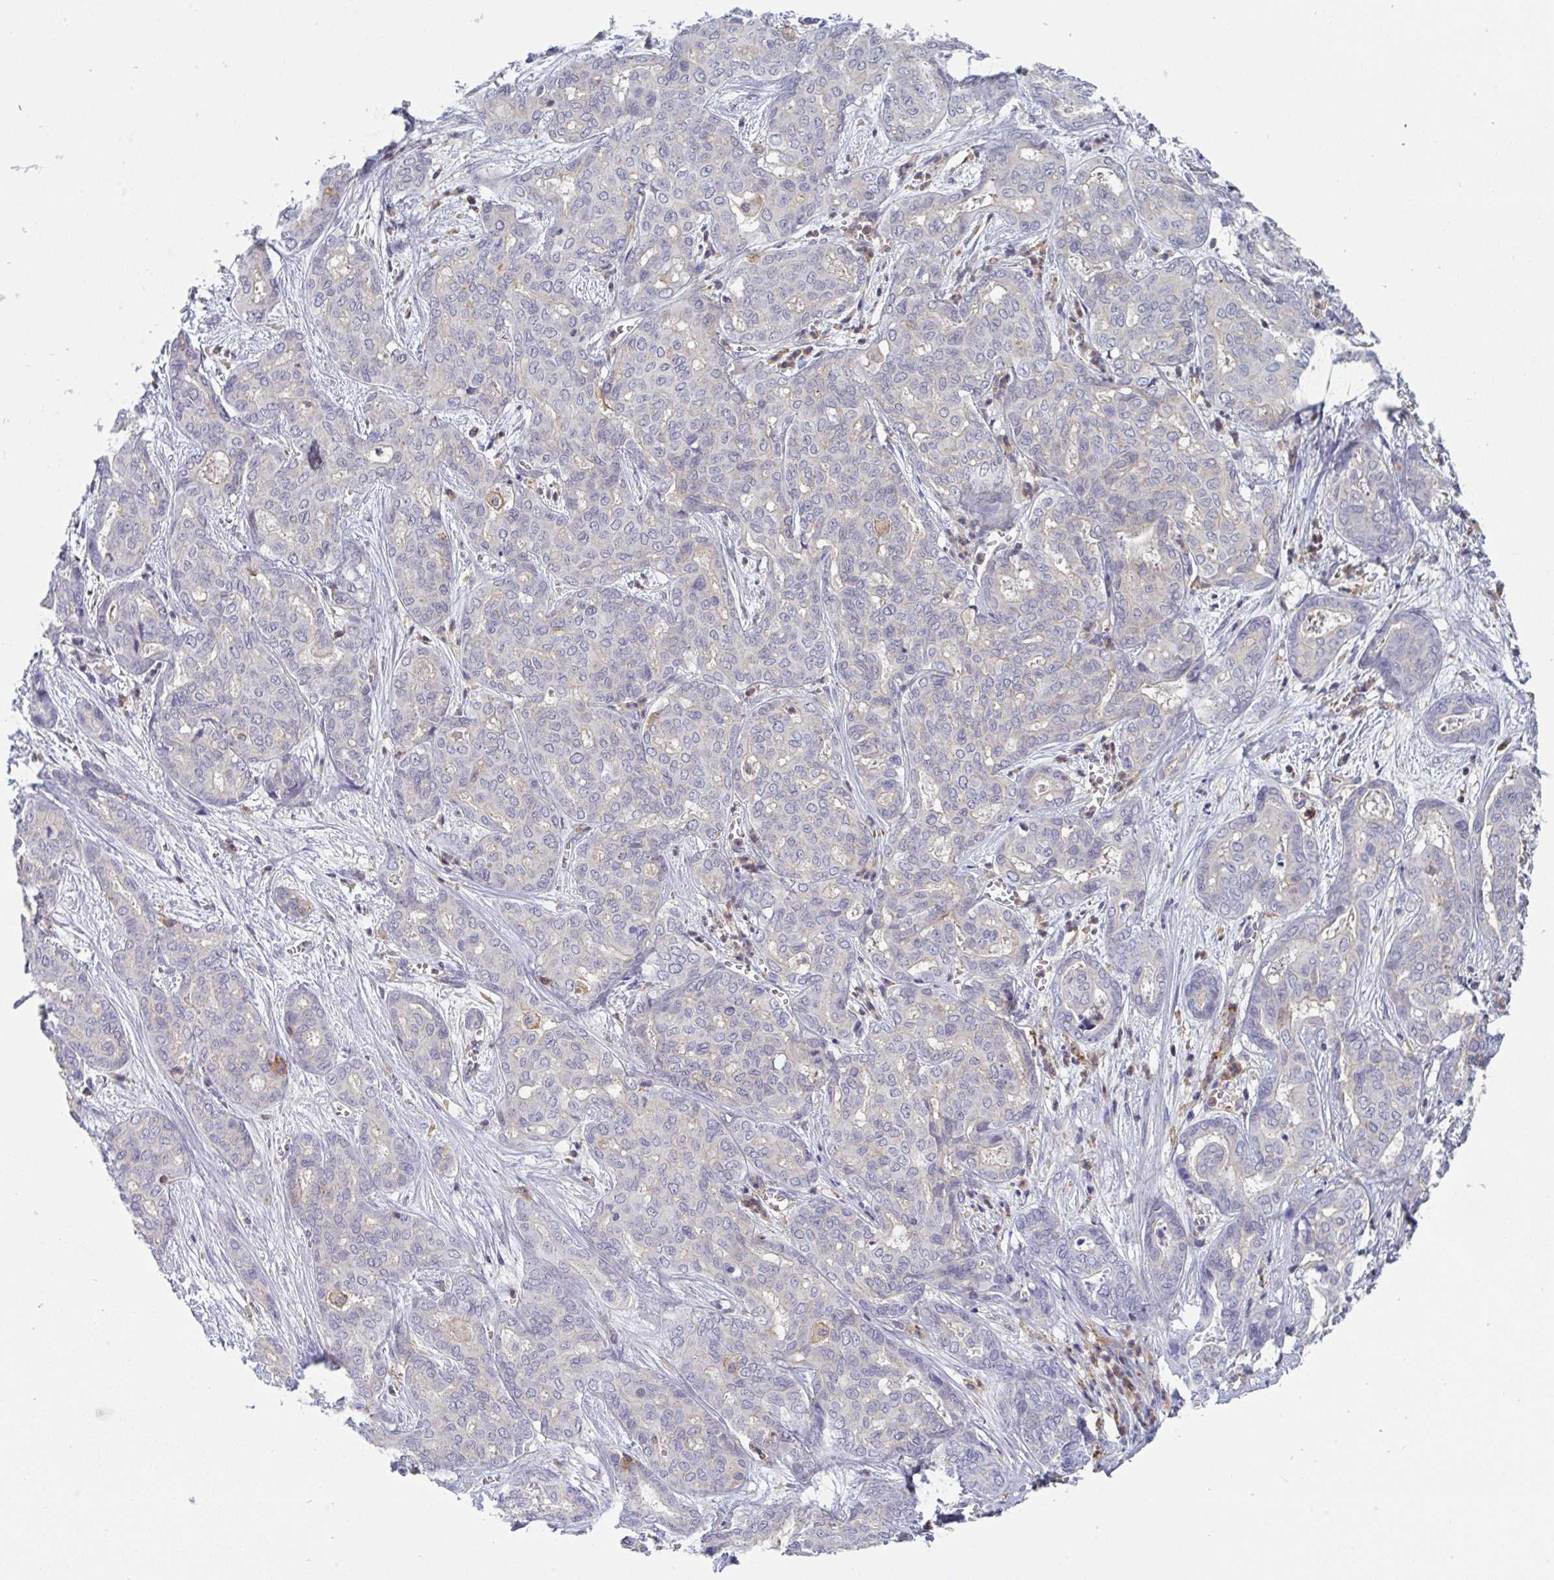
{"staining": {"intensity": "negative", "quantity": "none", "location": "none"}, "tissue": "liver cancer", "cell_type": "Tumor cells", "image_type": "cancer", "snomed": [{"axis": "morphology", "description": "Cholangiocarcinoma"}, {"axis": "topography", "description": "Liver"}], "caption": "A histopathology image of liver cancer (cholangiocarcinoma) stained for a protein displays no brown staining in tumor cells.", "gene": "DISP2", "patient": {"sex": "female", "age": 64}}